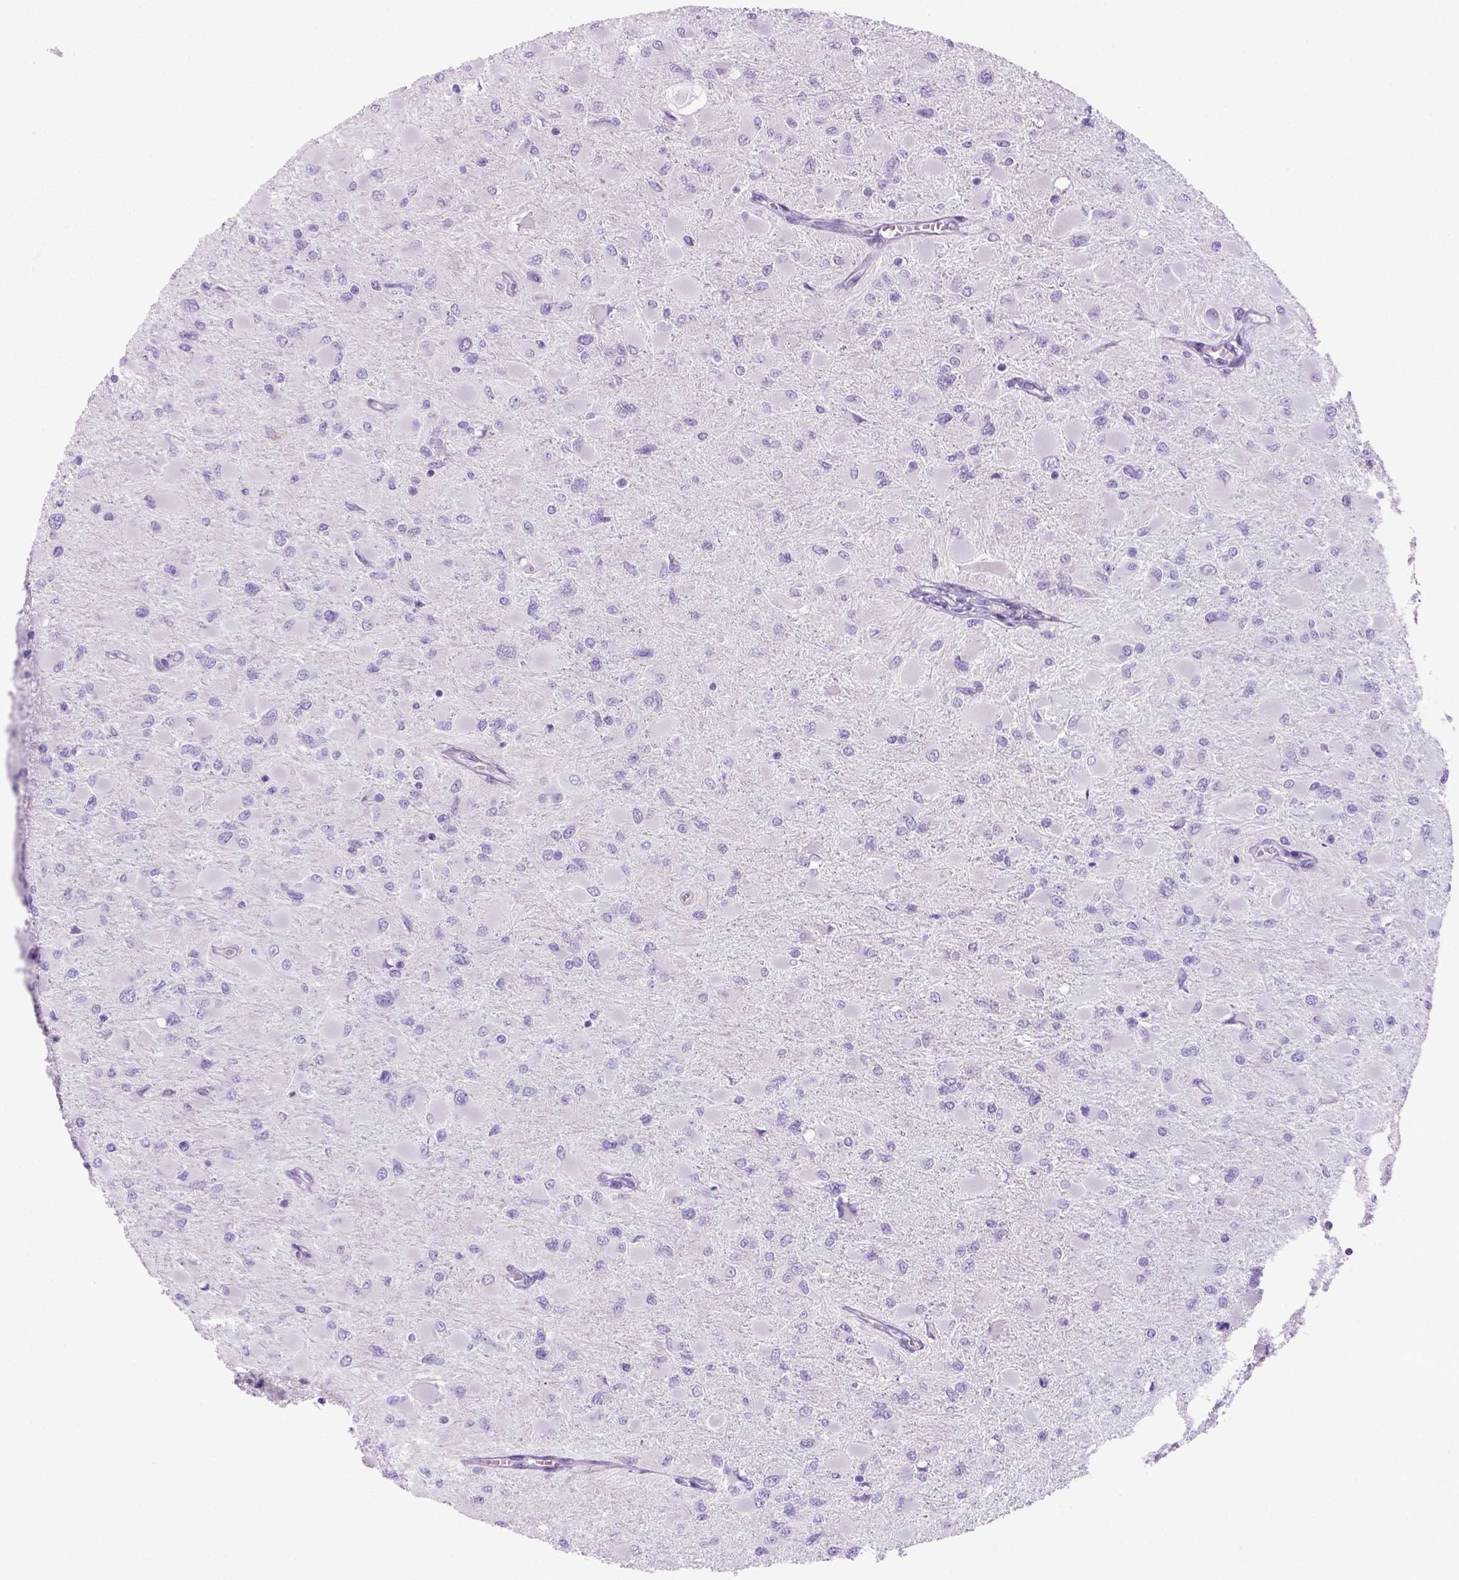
{"staining": {"intensity": "negative", "quantity": "none", "location": "none"}, "tissue": "glioma", "cell_type": "Tumor cells", "image_type": "cancer", "snomed": [{"axis": "morphology", "description": "Glioma, malignant, High grade"}, {"axis": "topography", "description": "Cerebral cortex"}], "caption": "IHC histopathology image of high-grade glioma (malignant) stained for a protein (brown), which reveals no staining in tumor cells. (DAB immunohistochemistry, high magnification).", "gene": "DNAH11", "patient": {"sex": "female", "age": 36}}